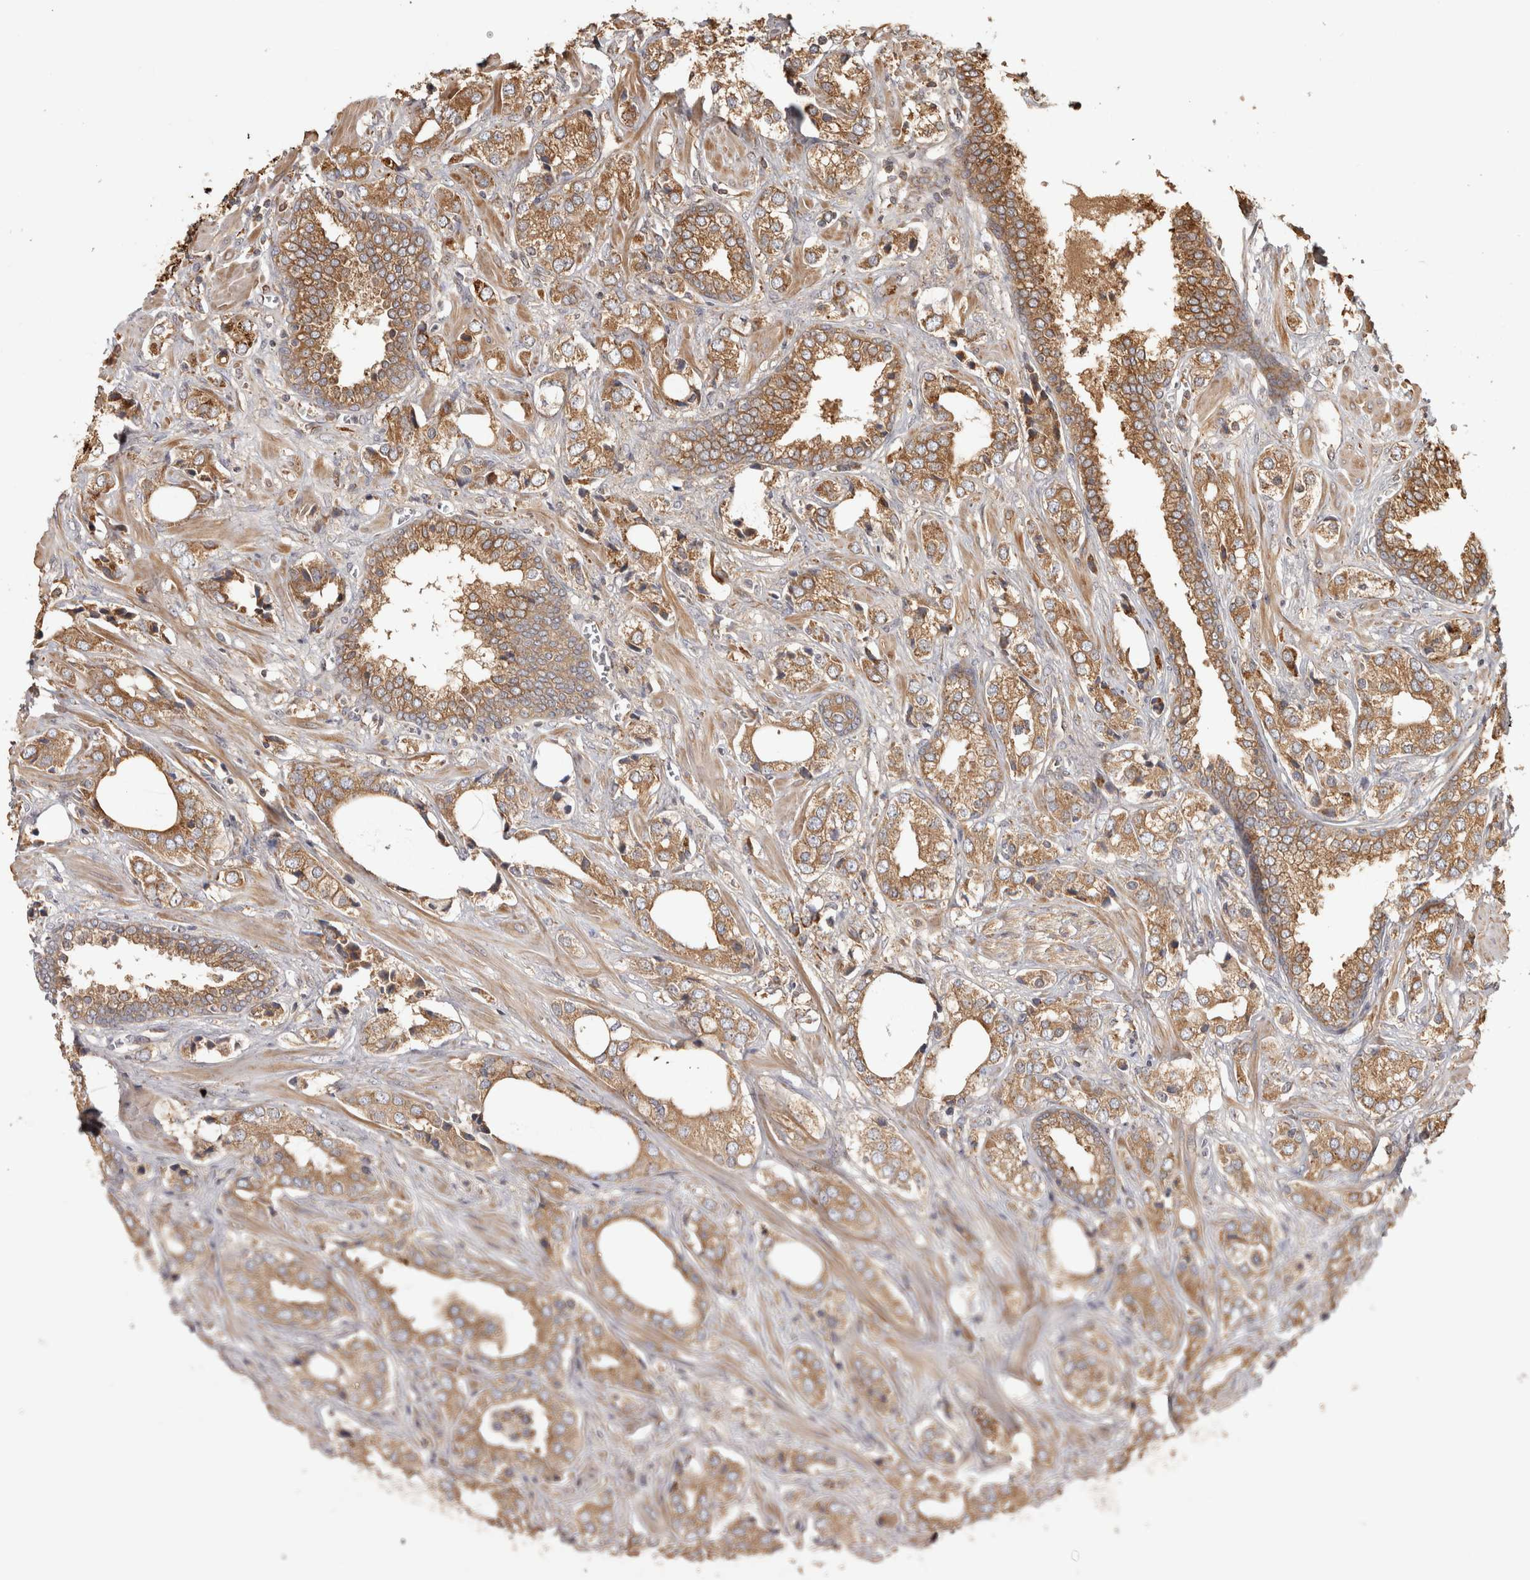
{"staining": {"intensity": "moderate", "quantity": ">75%", "location": "cytoplasmic/membranous"}, "tissue": "prostate cancer", "cell_type": "Tumor cells", "image_type": "cancer", "snomed": [{"axis": "morphology", "description": "Adenocarcinoma, High grade"}, {"axis": "topography", "description": "Prostate"}], "caption": "This is an image of IHC staining of prostate cancer (adenocarcinoma (high-grade)), which shows moderate positivity in the cytoplasmic/membranous of tumor cells.", "gene": "CAMSAP2", "patient": {"sex": "male", "age": 66}}